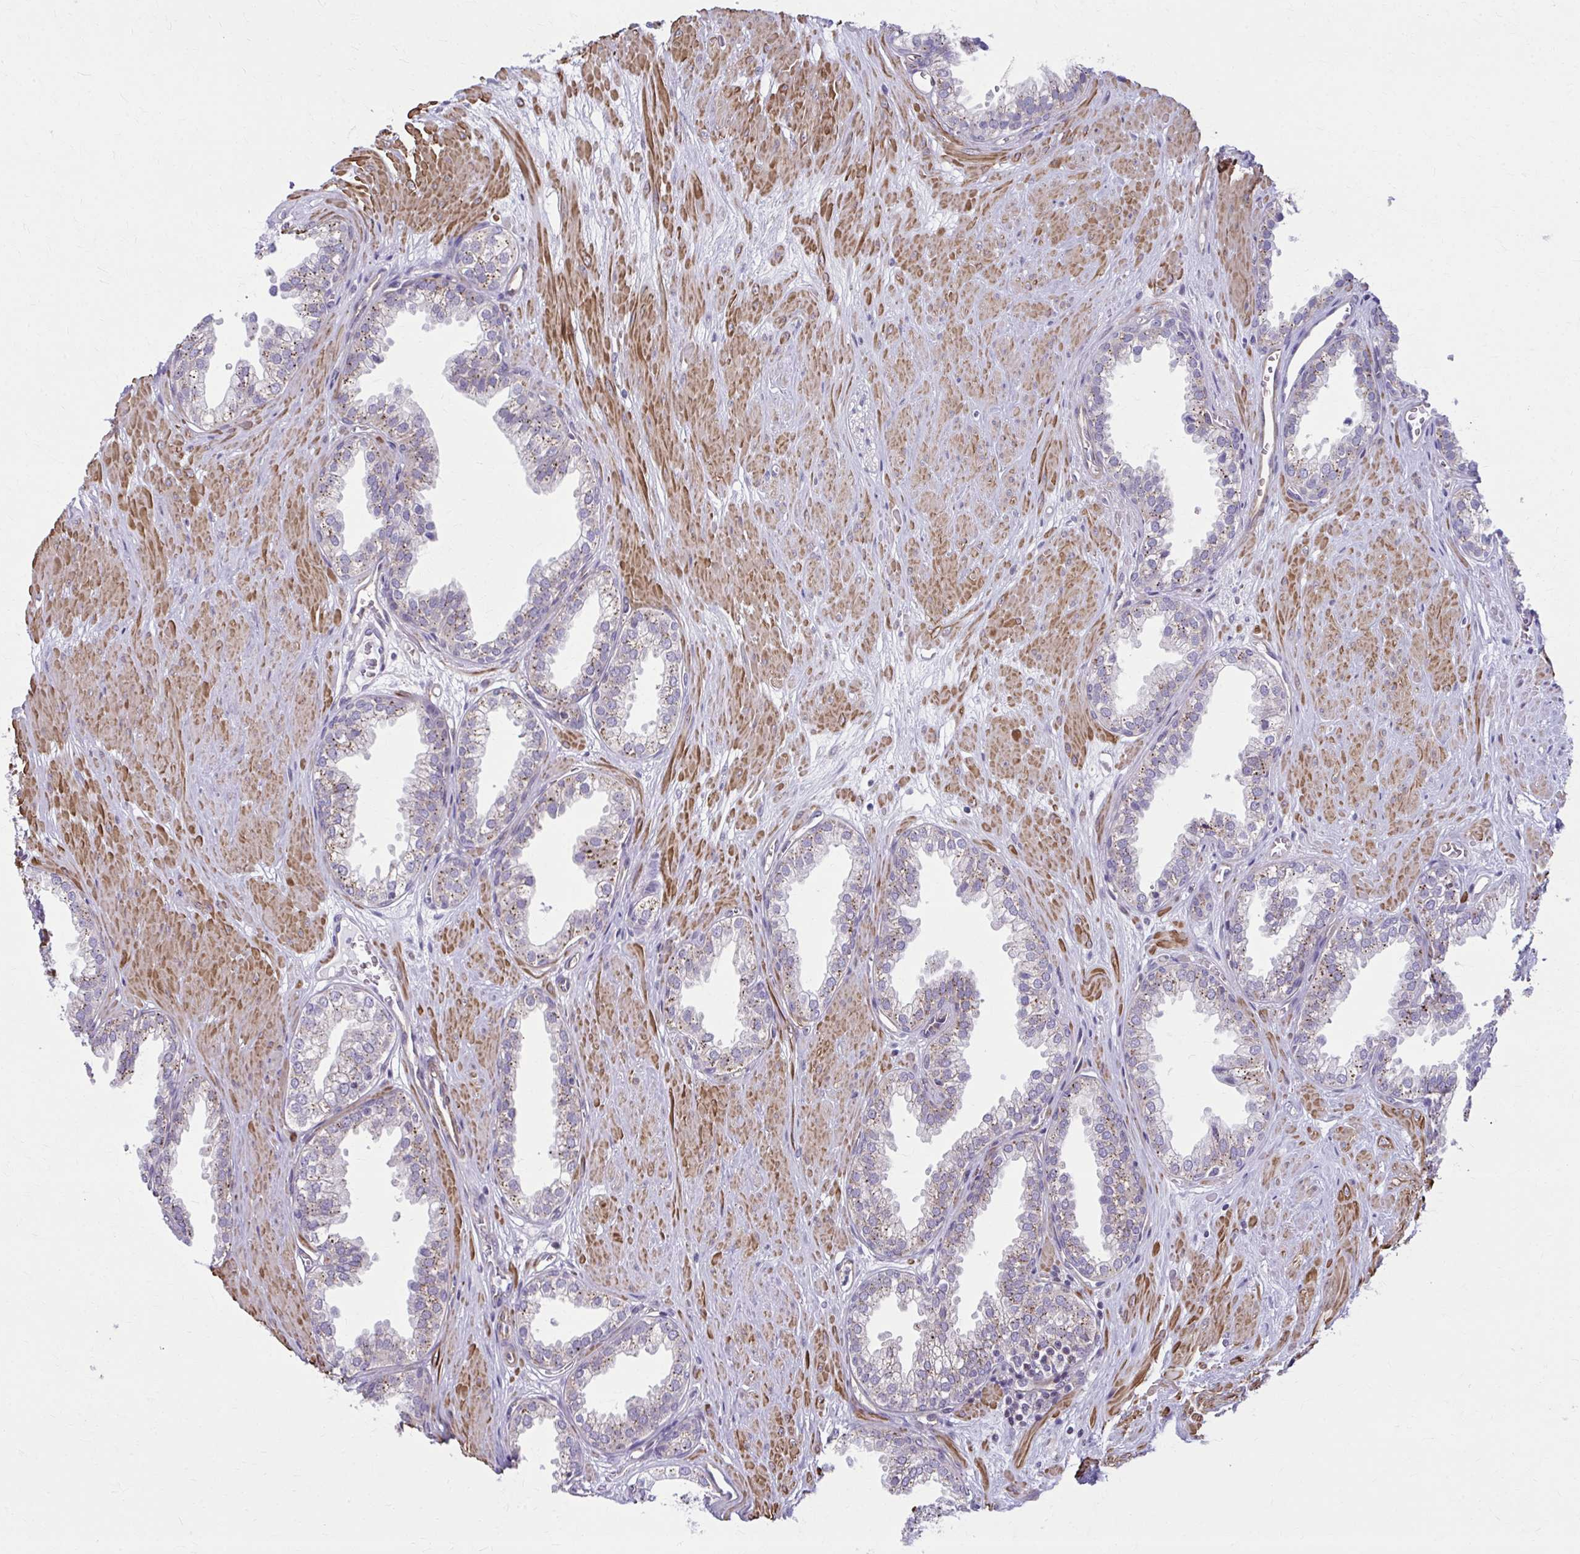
{"staining": {"intensity": "moderate", "quantity": ">75%", "location": "cytoplasmic/membranous"}, "tissue": "prostate", "cell_type": "Glandular cells", "image_type": "normal", "snomed": [{"axis": "morphology", "description": "Normal tissue, NOS"}, {"axis": "topography", "description": "Prostate"}, {"axis": "topography", "description": "Peripheral nerve tissue"}], "caption": "A medium amount of moderate cytoplasmic/membranous positivity is identified in about >75% of glandular cells in benign prostate.", "gene": "LRRC4B", "patient": {"sex": "male", "age": 55}}